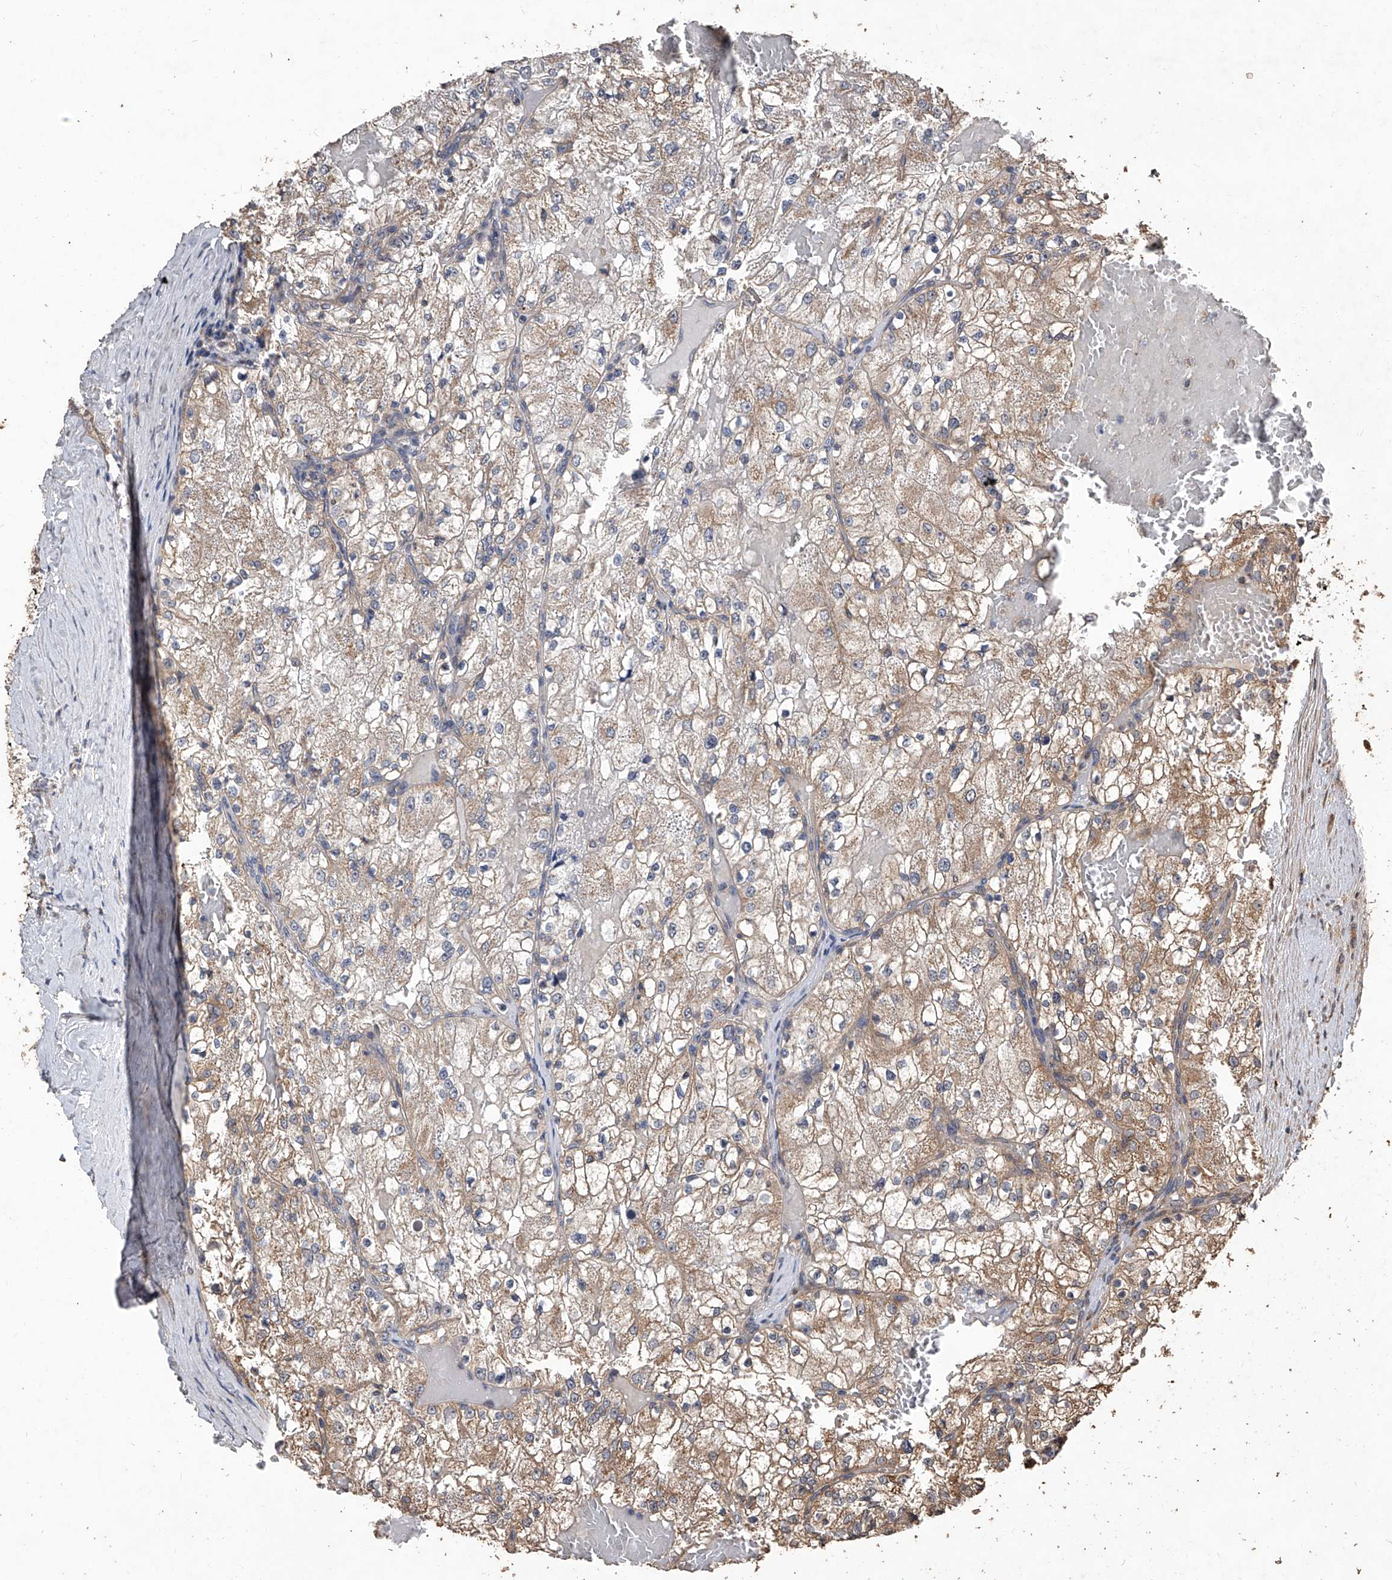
{"staining": {"intensity": "weak", "quantity": ">75%", "location": "cytoplasmic/membranous"}, "tissue": "renal cancer", "cell_type": "Tumor cells", "image_type": "cancer", "snomed": [{"axis": "morphology", "description": "Normal tissue, NOS"}, {"axis": "morphology", "description": "Adenocarcinoma, NOS"}, {"axis": "topography", "description": "Kidney"}], "caption": "The image displays staining of renal cancer (adenocarcinoma), revealing weak cytoplasmic/membranous protein expression (brown color) within tumor cells. (DAB (3,3'-diaminobenzidine) = brown stain, brightfield microscopy at high magnification).", "gene": "LTV1", "patient": {"sex": "male", "age": 68}}